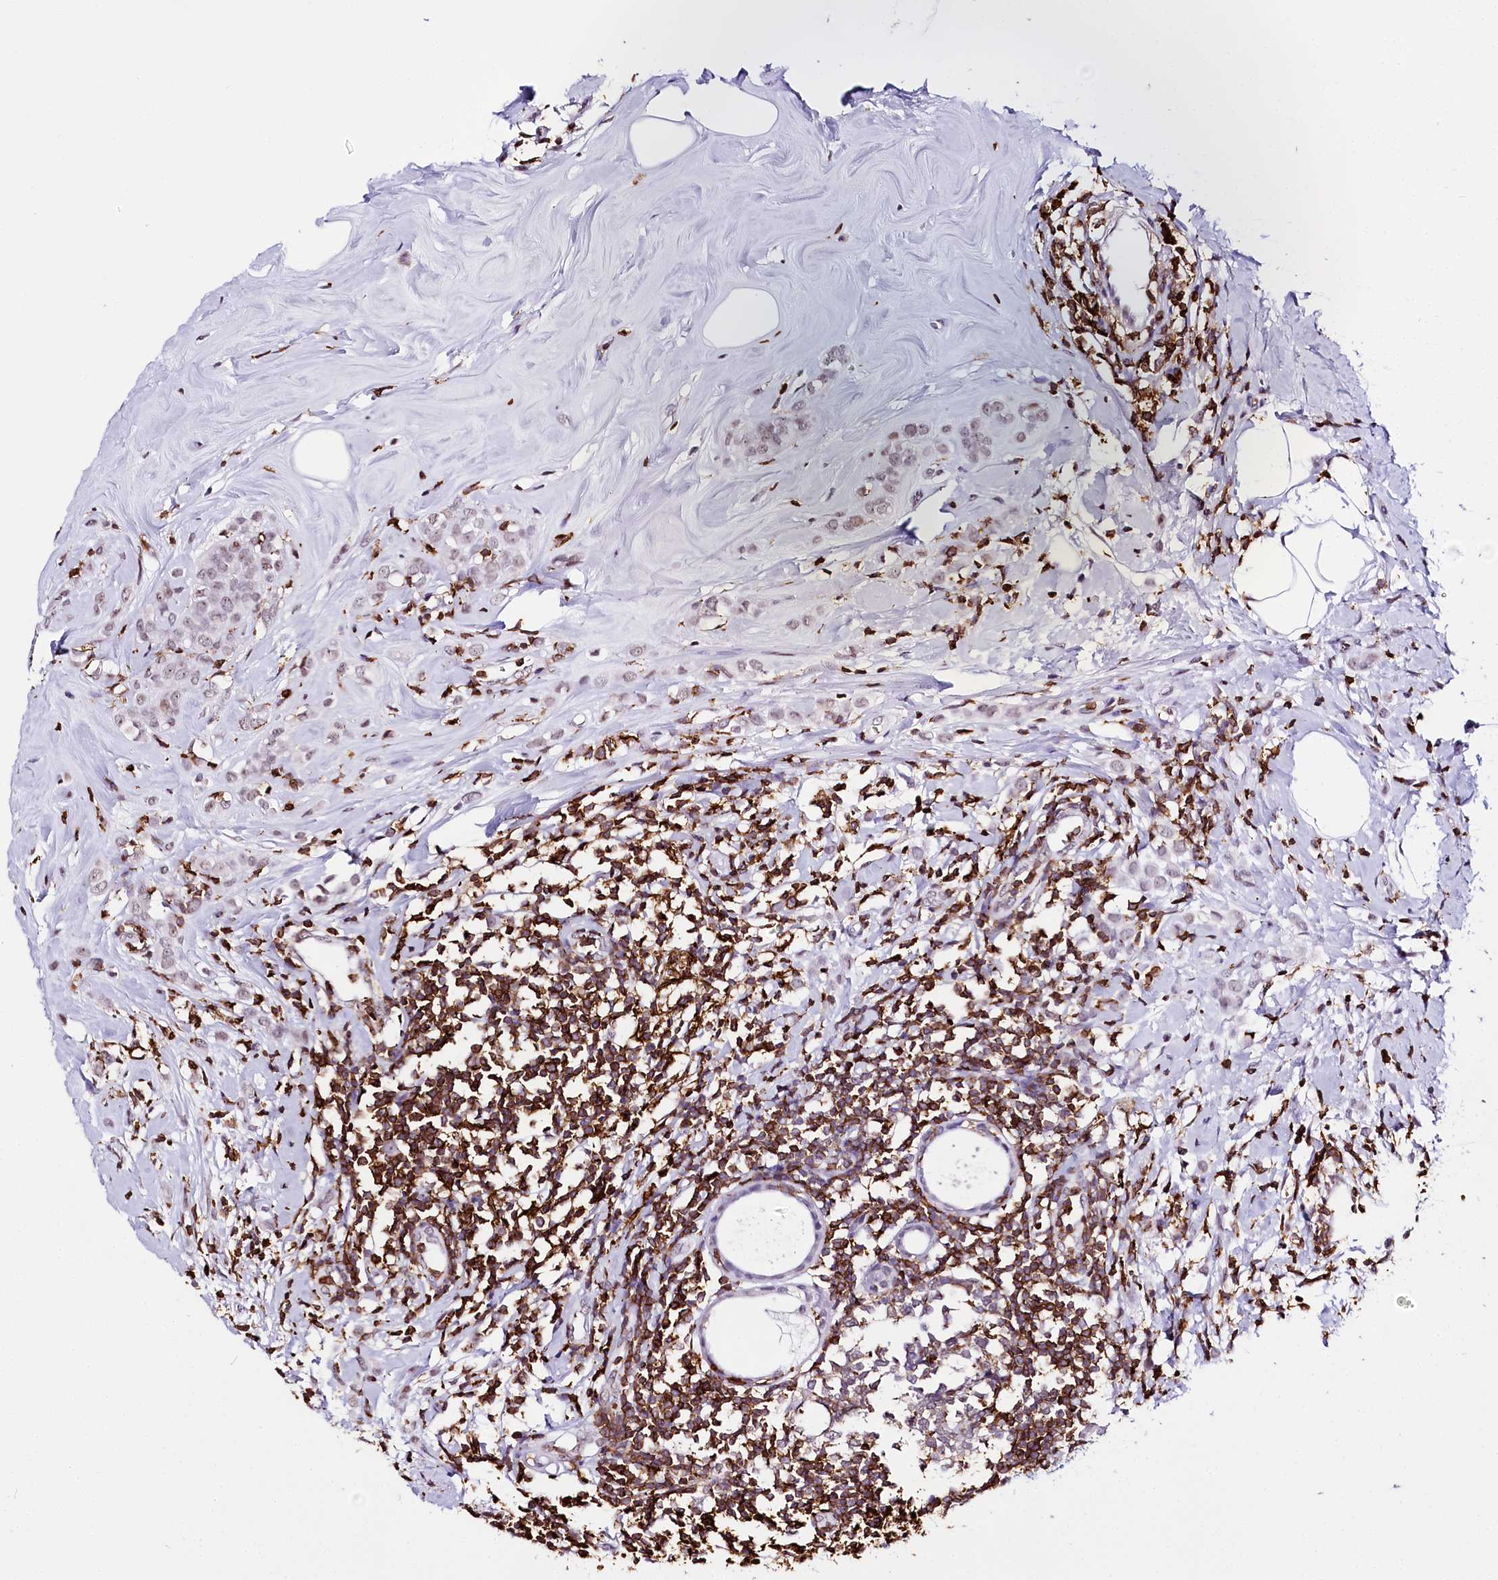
{"staining": {"intensity": "negative", "quantity": "none", "location": "none"}, "tissue": "breast cancer", "cell_type": "Tumor cells", "image_type": "cancer", "snomed": [{"axis": "morphology", "description": "Lobular carcinoma"}, {"axis": "topography", "description": "Breast"}], "caption": "The immunohistochemistry (IHC) photomicrograph has no significant expression in tumor cells of breast cancer tissue.", "gene": "BARD1", "patient": {"sex": "female", "age": 47}}